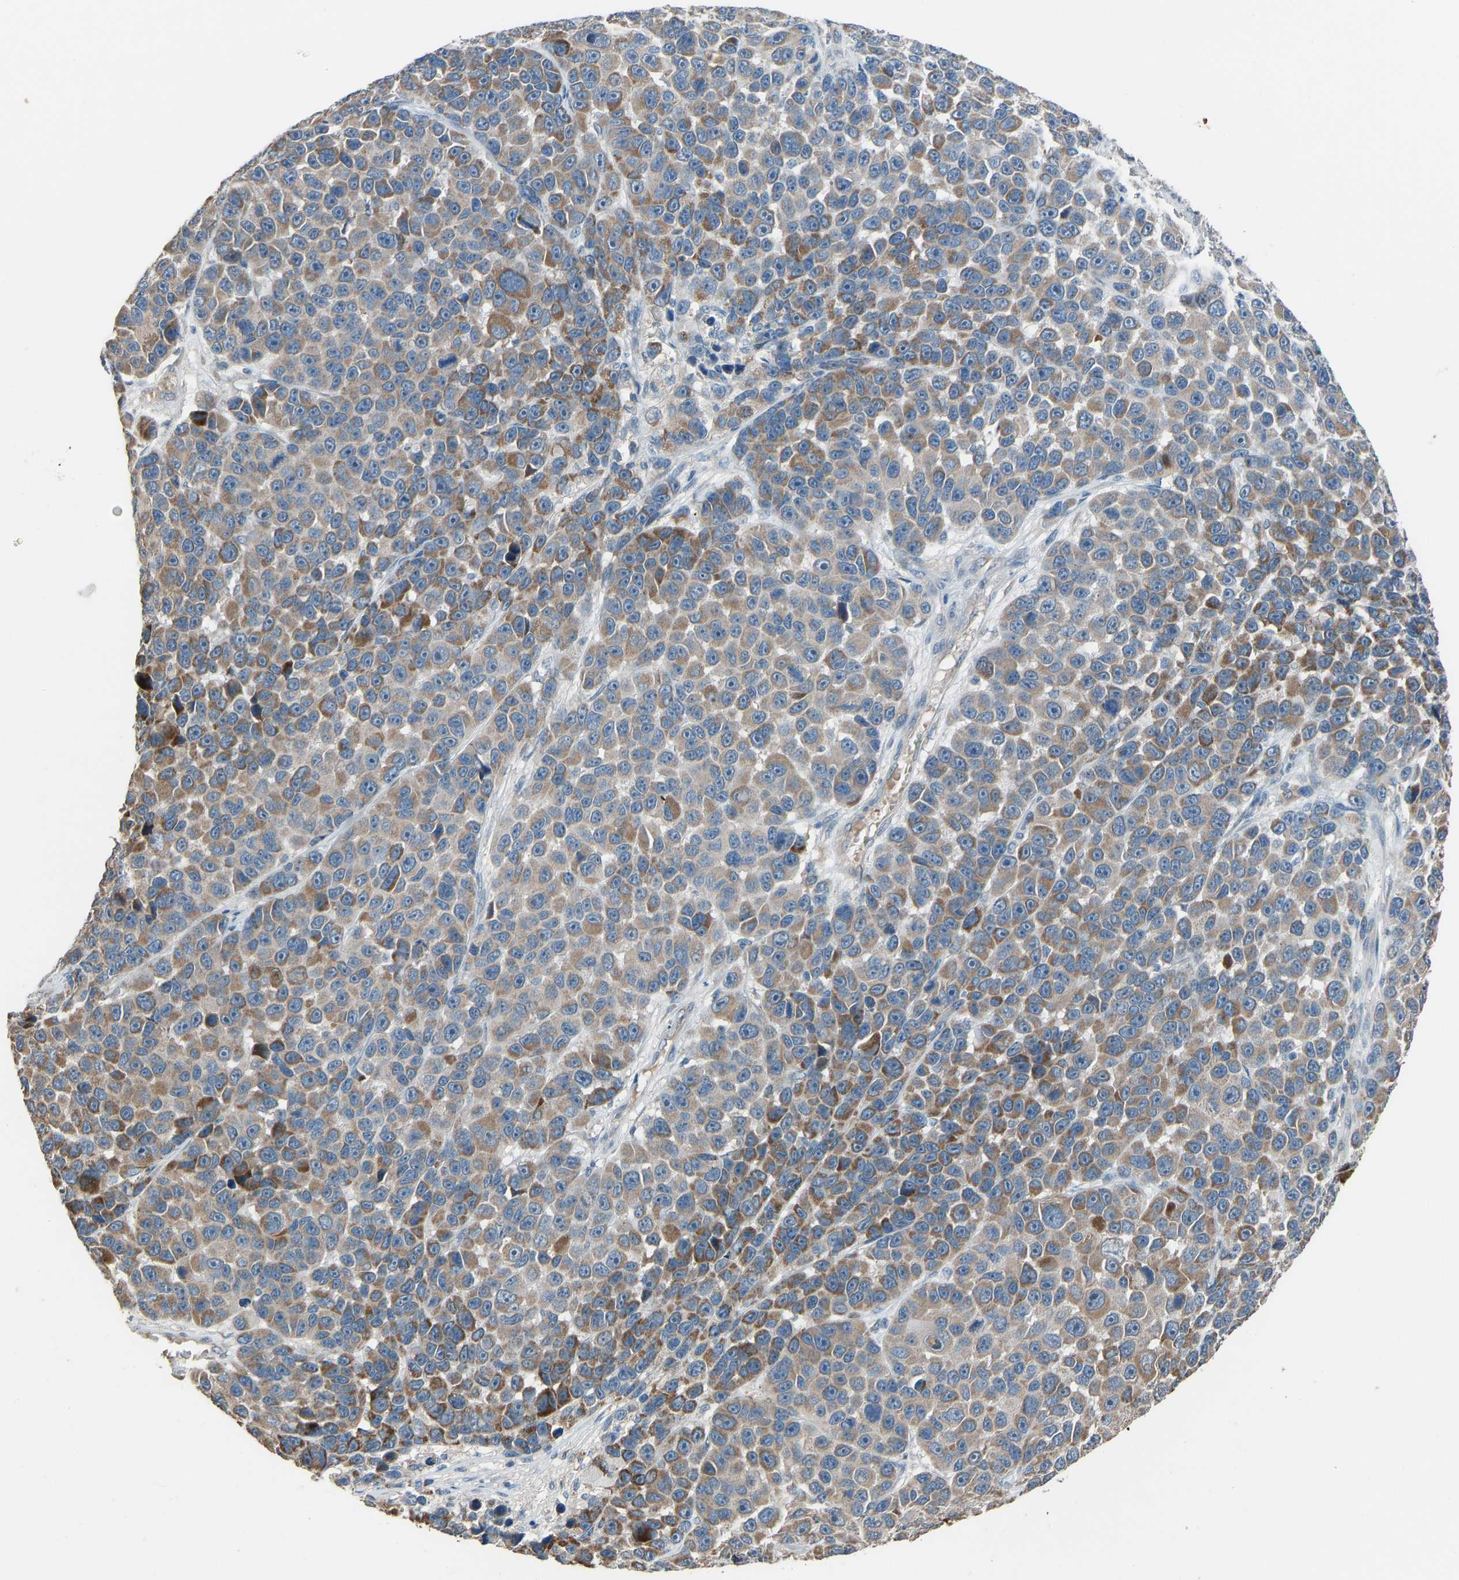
{"staining": {"intensity": "moderate", "quantity": ">75%", "location": "cytoplasmic/membranous"}, "tissue": "melanoma", "cell_type": "Tumor cells", "image_type": "cancer", "snomed": [{"axis": "morphology", "description": "Malignant melanoma, NOS"}, {"axis": "topography", "description": "Skin"}], "caption": "Protein expression analysis of melanoma displays moderate cytoplasmic/membranous staining in approximately >75% of tumor cells.", "gene": "TGFBR3", "patient": {"sex": "male", "age": 53}}